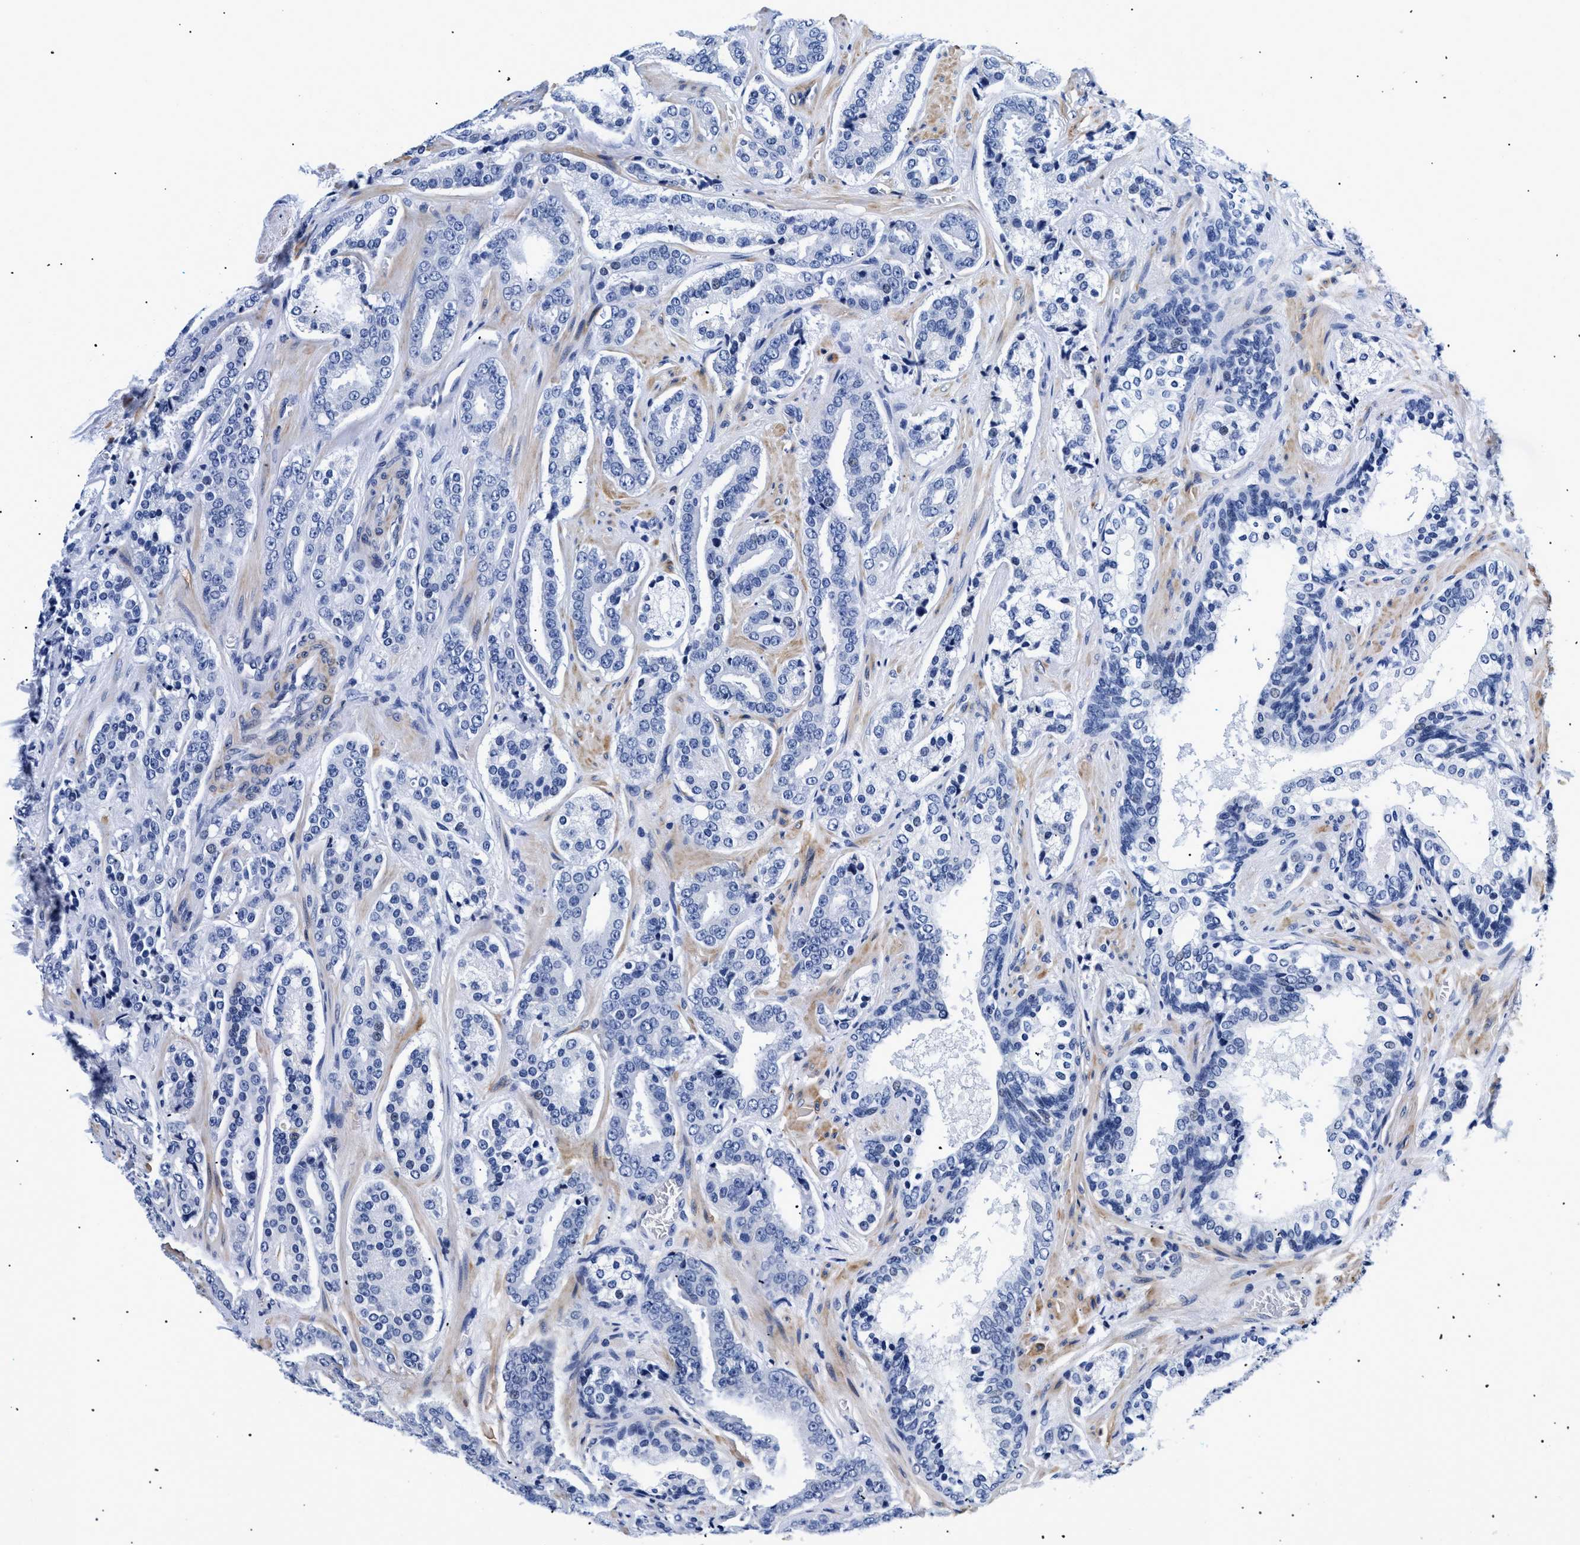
{"staining": {"intensity": "negative", "quantity": "none", "location": "none"}, "tissue": "prostate cancer", "cell_type": "Tumor cells", "image_type": "cancer", "snomed": [{"axis": "morphology", "description": "Adenocarcinoma, High grade"}, {"axis": "topography", "description": "Prostate"}], "caption": "The immunohistochemistry (IHC) photomicrograph has no significant positivity in tumor cells of prostate adenocarcinoma (high-grade) tissue.", "gene": "SHD", "patient": {"sex": "male", "age": 60}}